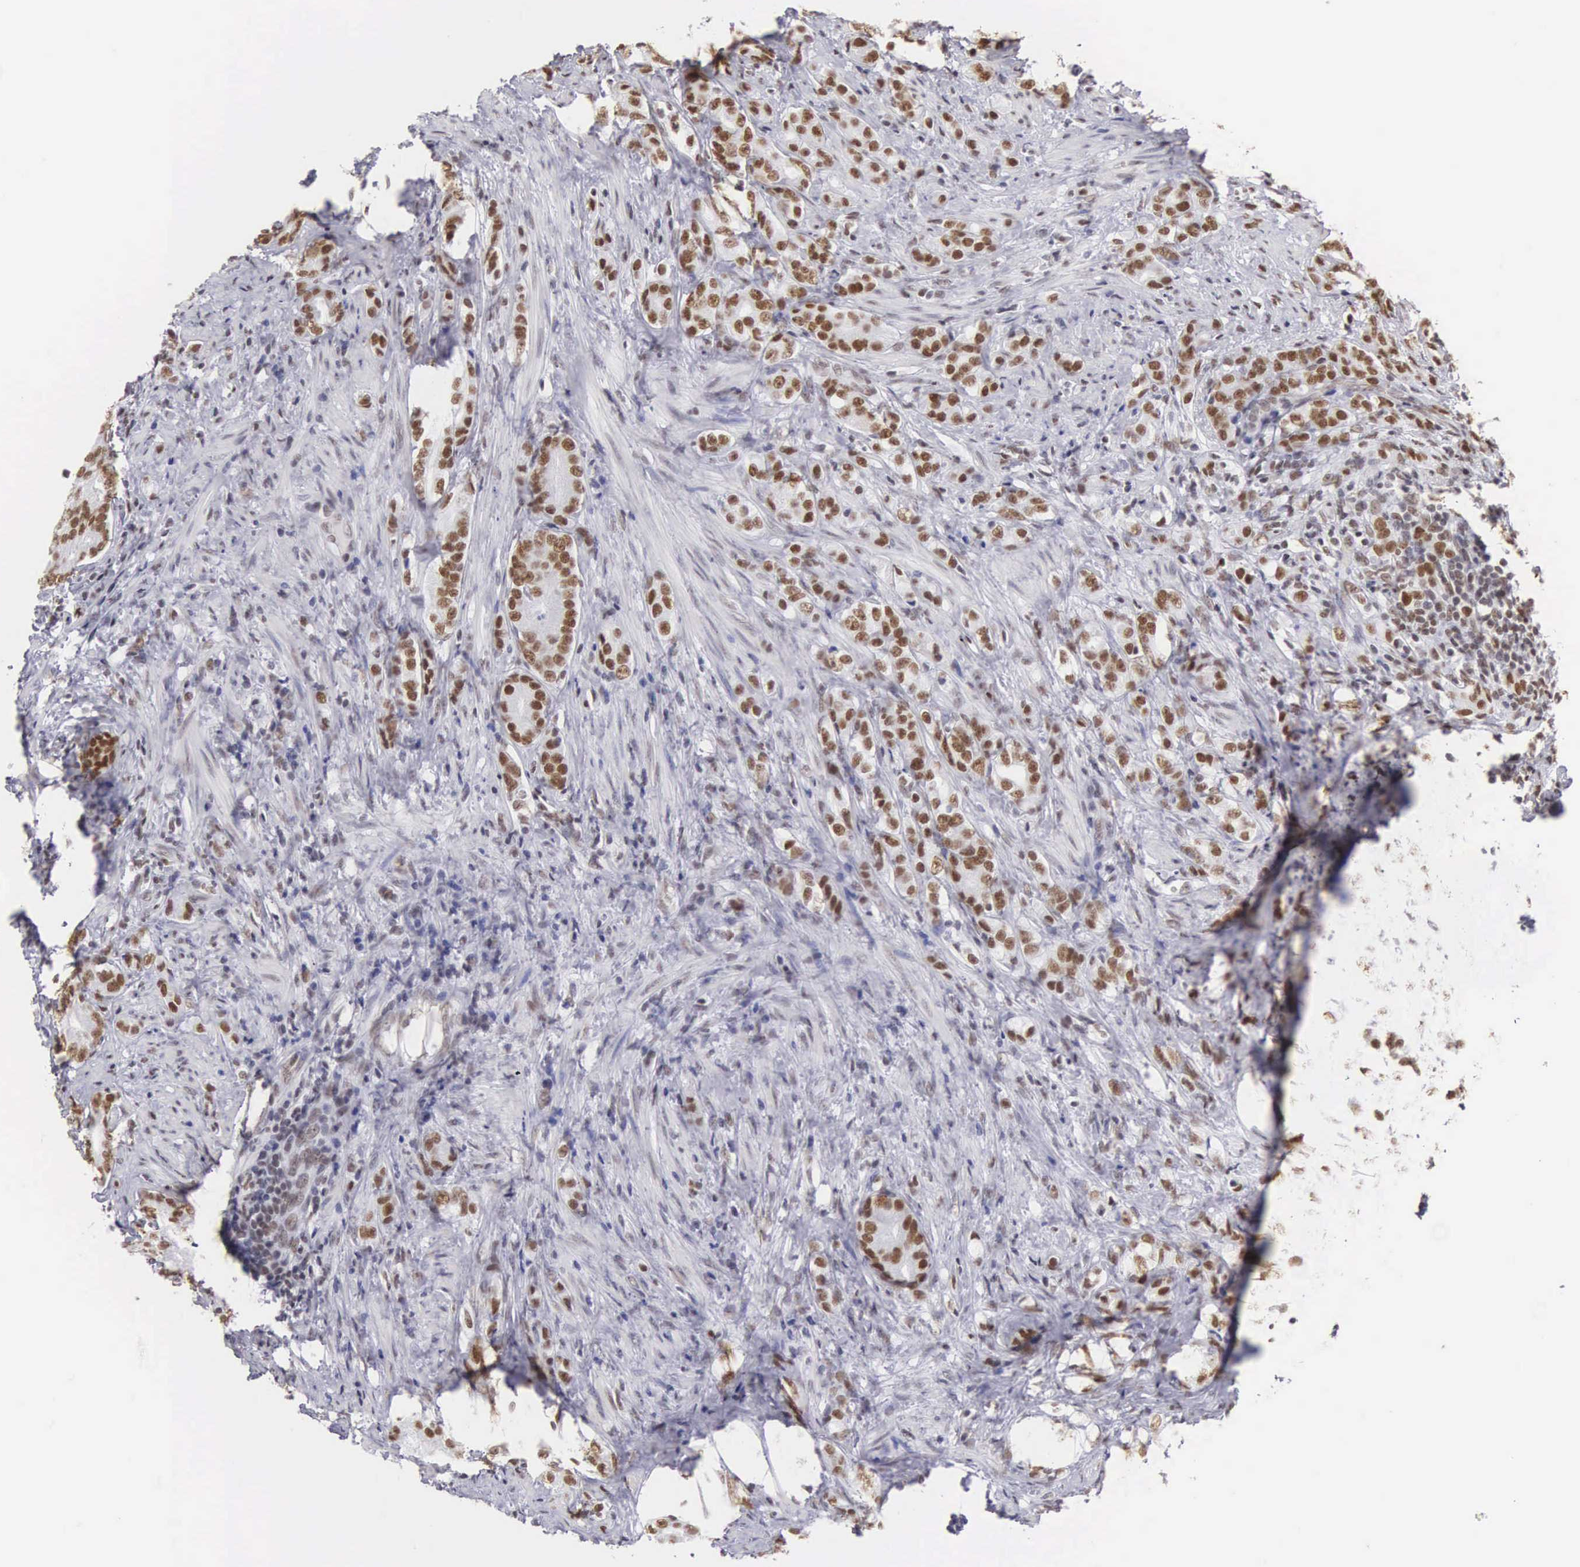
{"staining": {"intensity": "strong", "quantity": ">75%", "location": "nuclear"}, "tissue": "prostate cancer", "cell_type": "Tumor cells", "image_type": "cancer", "snomed": [{"axis": "morphology", "description": "Adenocarcinoma, Medium grade"}, {"axis": "topography", "description": "Prostate"}], "caption": "Tumor cells reveal strong nuclear expression in approximately >75% of cells in prostate adenocarcinoma (medium-grade). (Brightfield microscopy of DAB IHC at high magnification).", "gene": "CSTF2", "patient": {"sex": "male", "age": 59}}